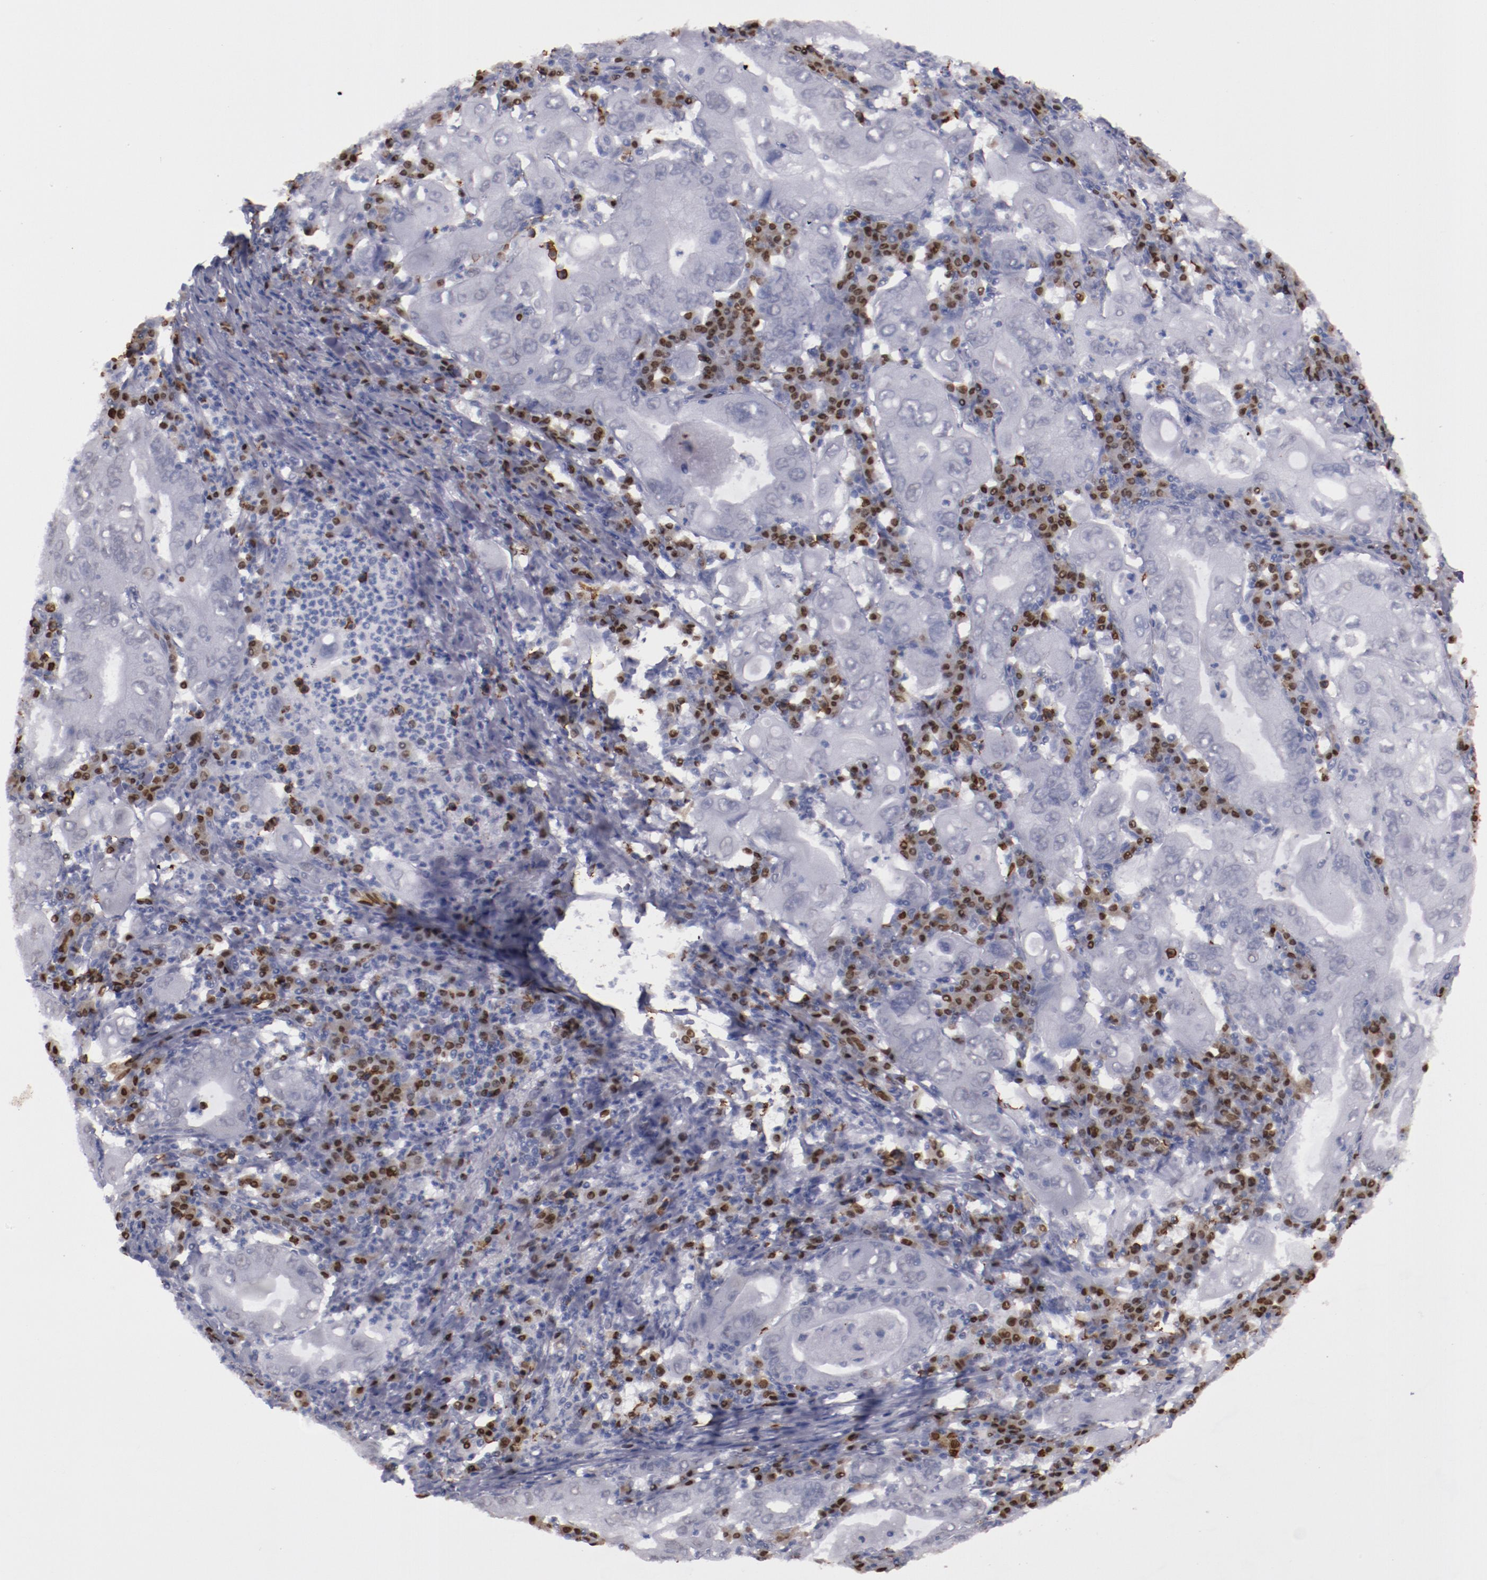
{"staining": {"intensity": "negative", "quantity": "none", "location": "none"}, "tissue": "stomach cancer", "cell_type": "Tumor cells", "image_type": "cancer", "snomed": [{"axis": "morphology", "description": "Normal tissue, NOS"}, {"axis": "morphology", "description": "Adenocarcinoma, NOS"}, {"axis": "topography", "description": "Esophagus"}, {"axis": "topography", "description": "Stomach, upper"}, {"axis": "topography", "description": "Peripheral nerve tissue"}], "caption": "Immunohistochemistry (IHC) image of neoplastic tissue: stomach cancer stained with DAB (3,3'-diaminobenzidine) exhibits no significant protein expression in tumor cells.", "gene": "IRF4", "patient": {"sex": "male", "age": 62}}